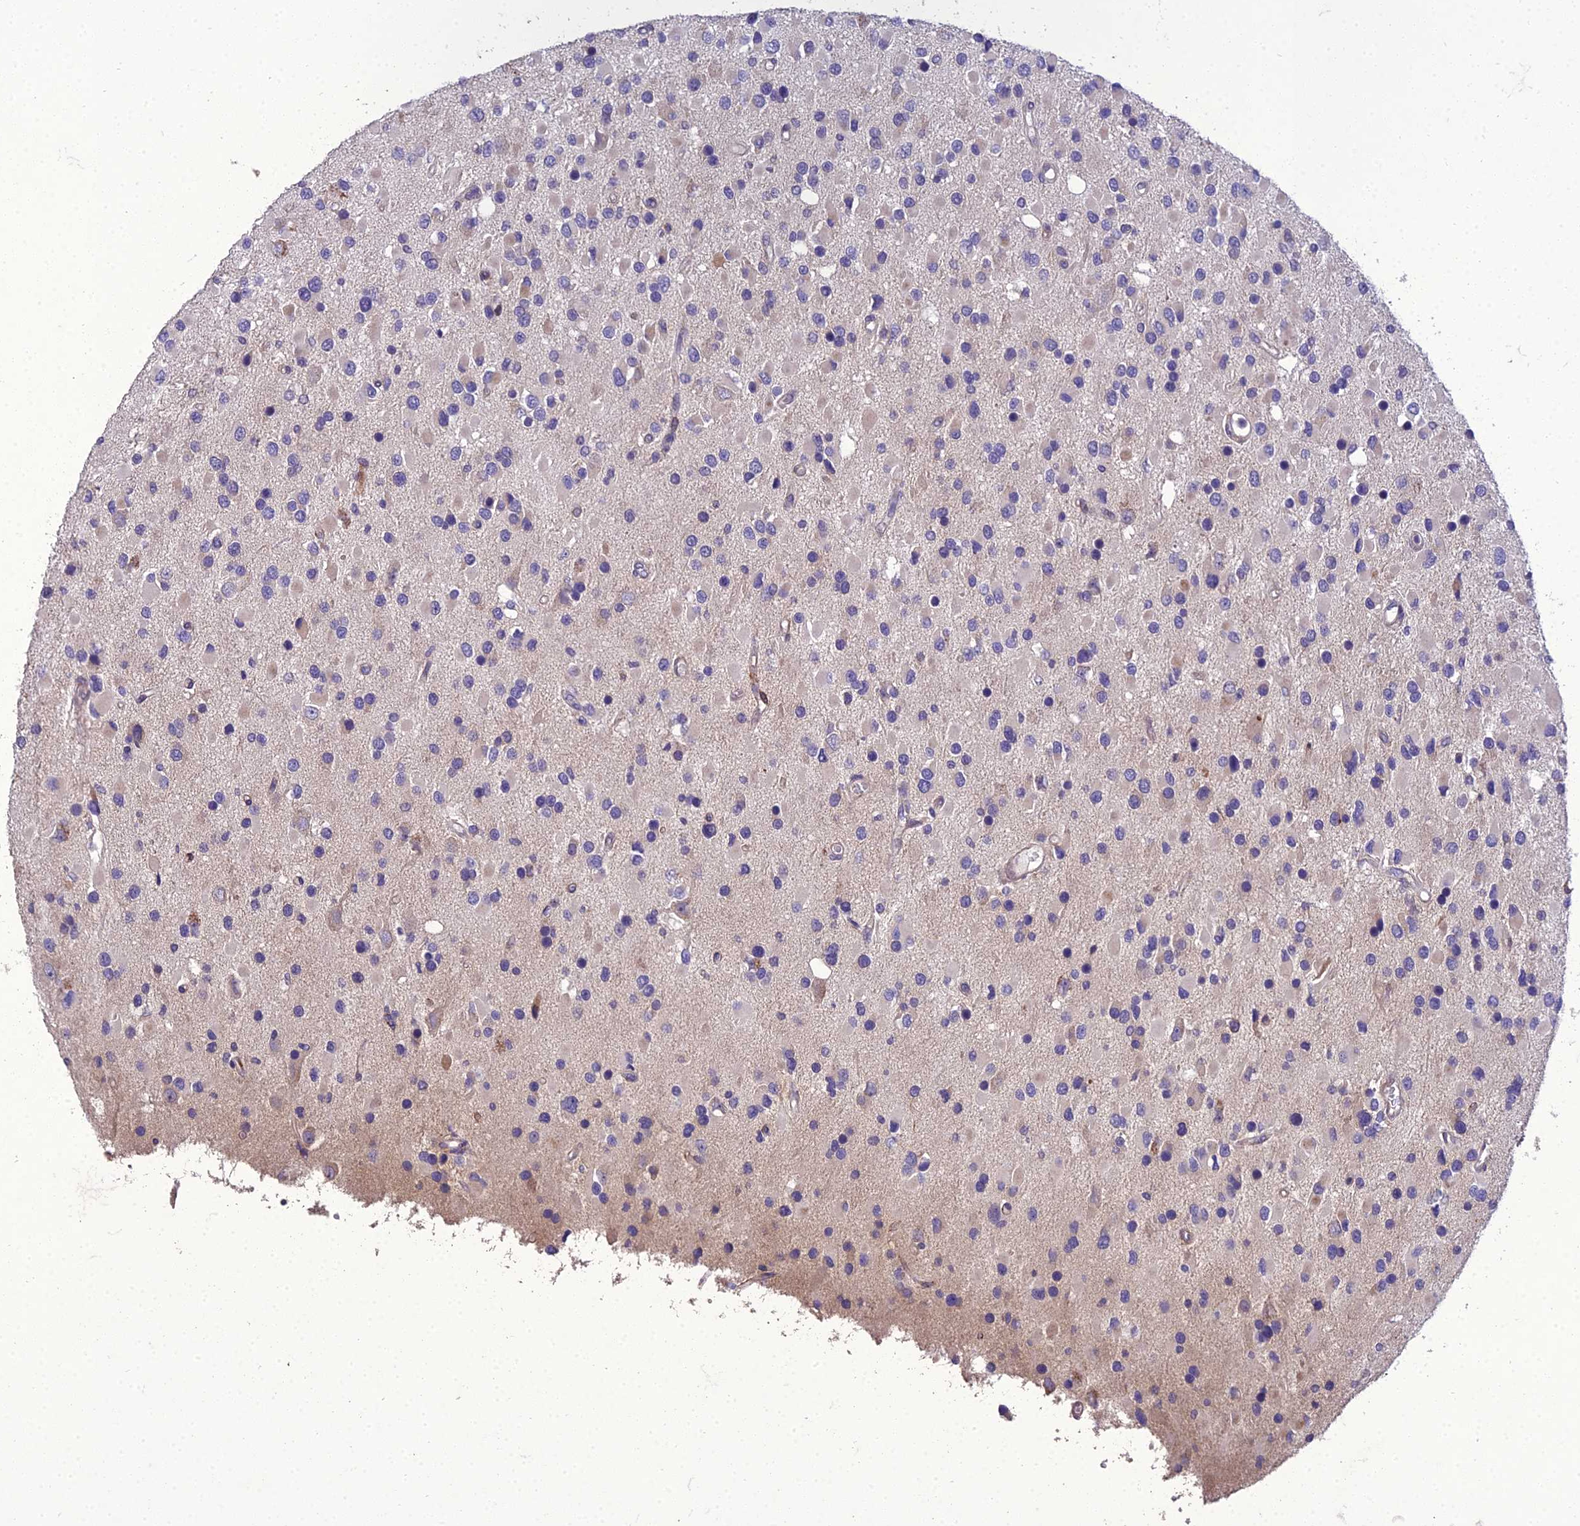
{"staining": {"intensity": "negative", "quantity": "none", "location": "none"}, "tissue": "glioma", "cell_type": "Tumor cells", "image_type": "cancer", "snomed": [{"axis": "morphology", "description": "Glioma, malignant, High grade"}, {"axis": "topography", "description": "Brain"}], "caption": "Immunohistochemistry image of human malignant high-grade glioma stained for a protein (brown), which demonstrates no positivity in tumor cells.", "gene": "ADIPOR2", "patient": {"sex": "male", "age": 53}}